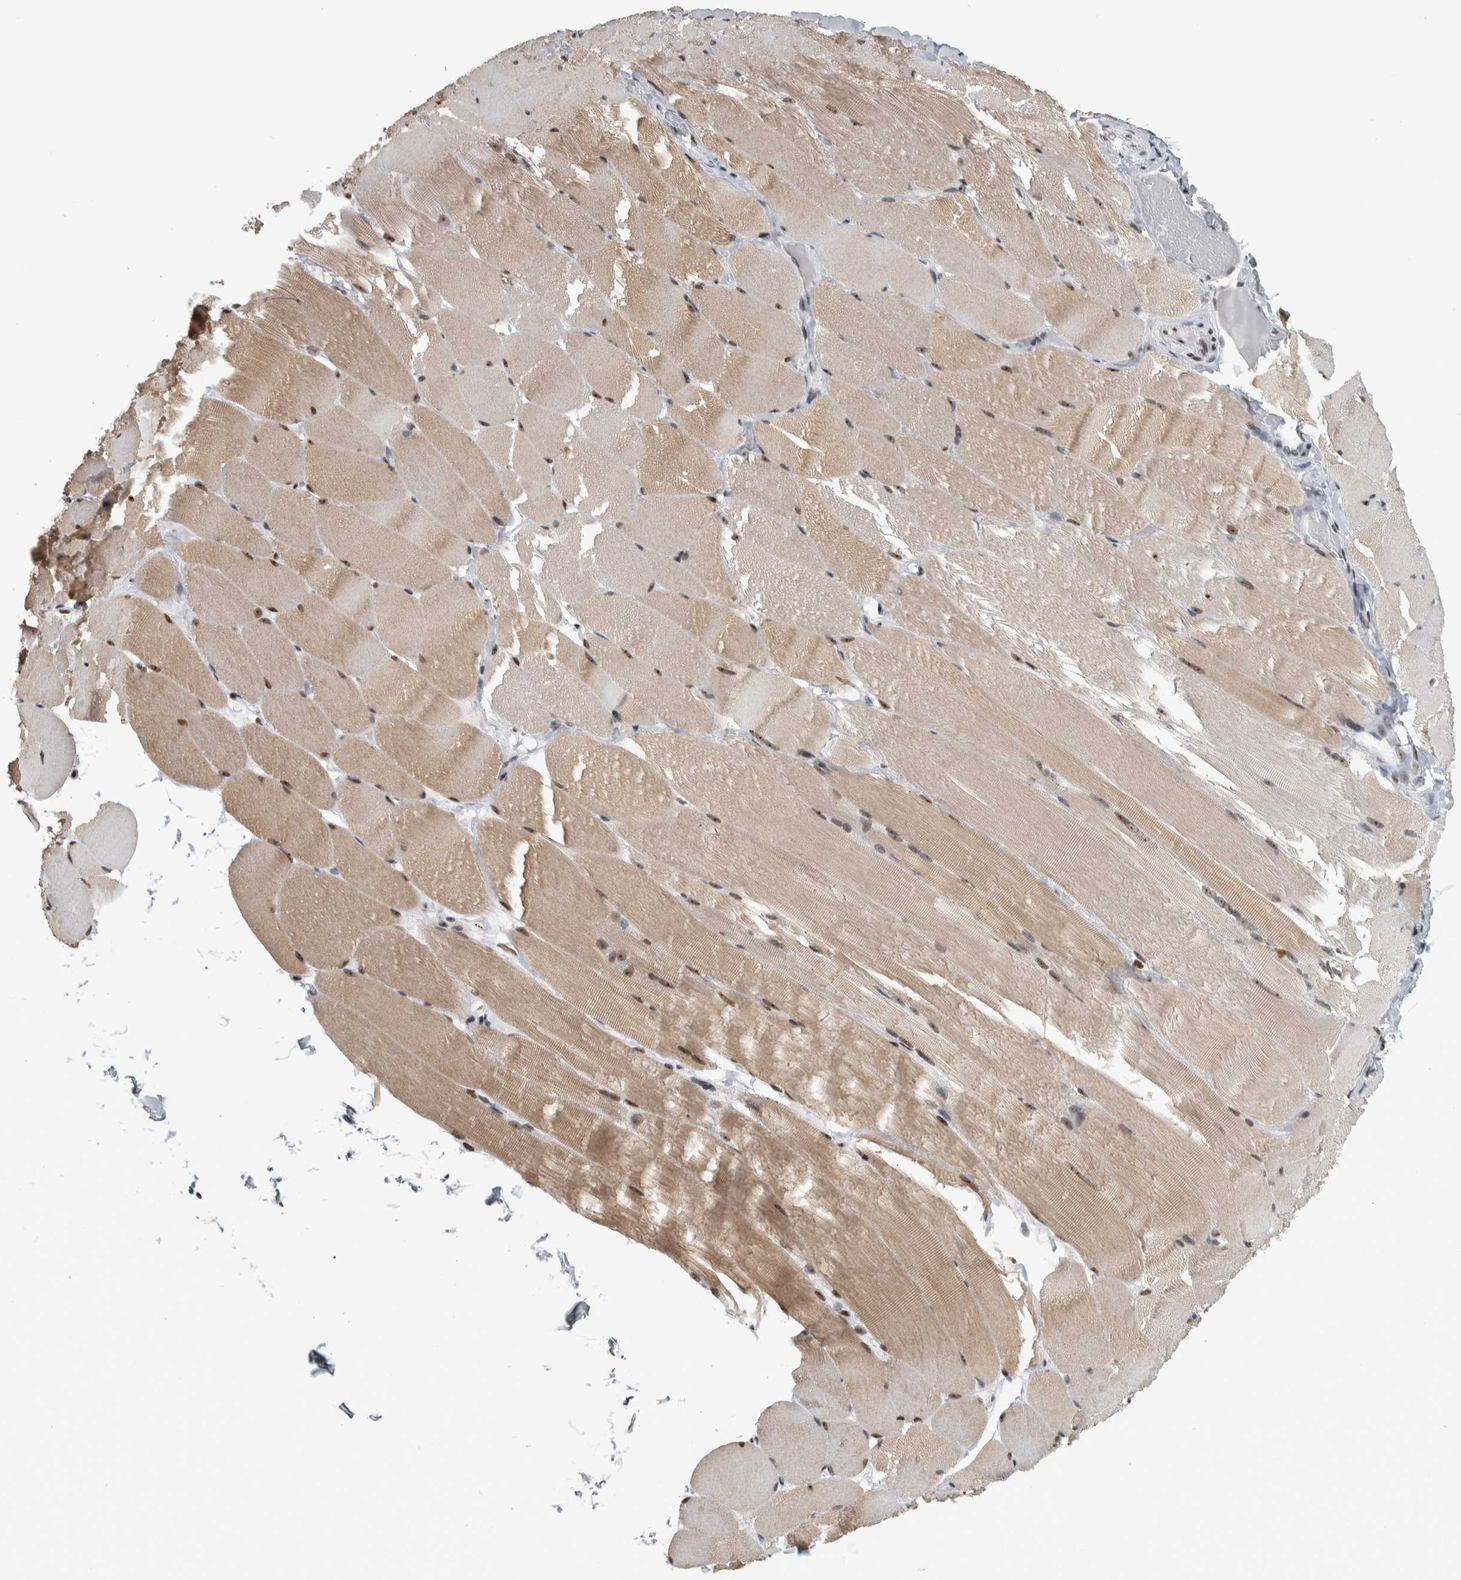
{"staining": {"intensity": "moderate", "quantity": ">75%", "location": "cytoplasmic/membranous,nuclear"}, "tissue": "skeletal muscle", "cell_type": "Myocytes", "image_type": "normal", "snomed": [{"axis": "morphology", "description": "Normal tissue, NOS"}, {"axis": "topography", "description": "Skin"}, {"axis": "topography", "description": "Skeletal muscle"}], "caption": "IHC (DAB (3,3'-diaminobenzidine)) staining of benign human skeletal muscle displays moderate cytoplasmic/membranous,nuclear protein expression in approximately >75% of myocytes.", "gene": "TOP2B", "patient": {"sex": "male", "age": 83}}